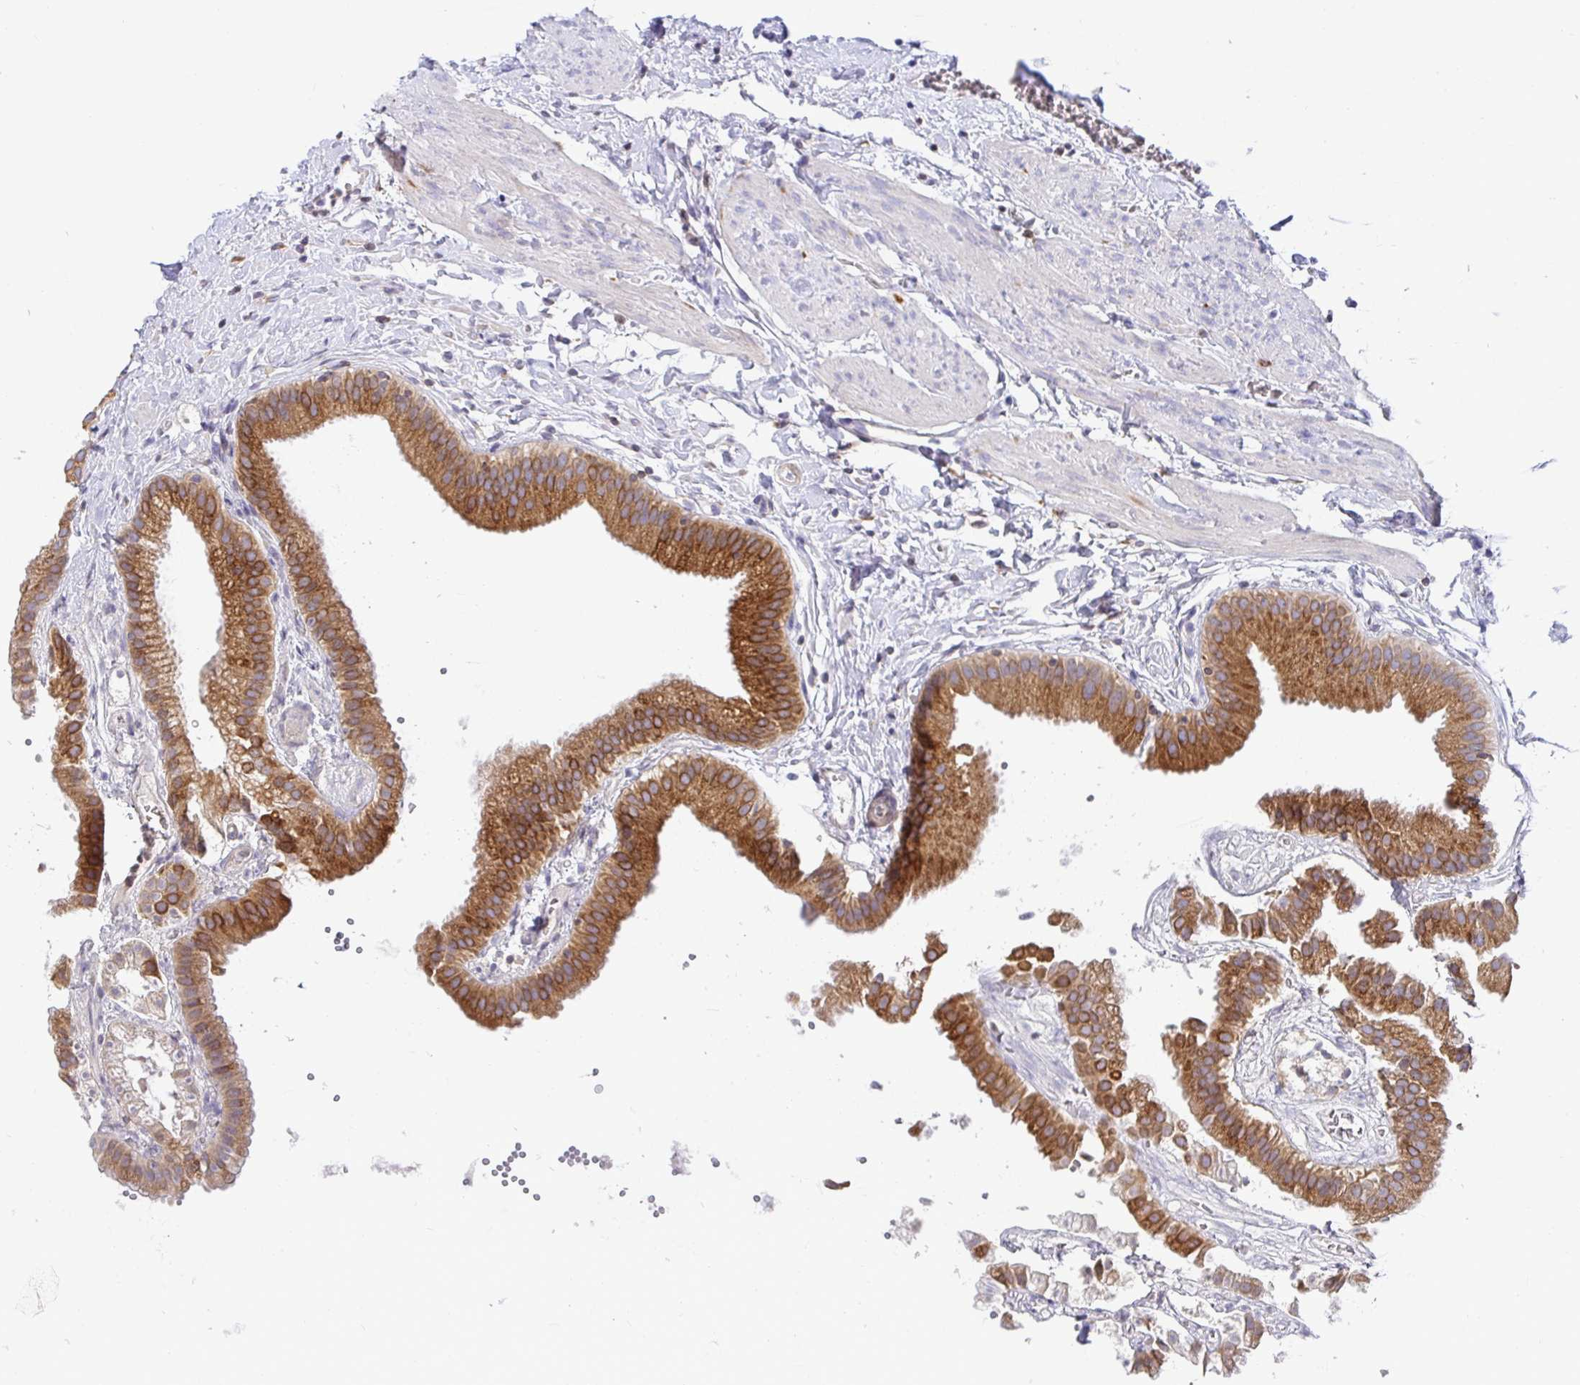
{"staining": {"intensity": "moderate", "quantity": ">75%", "location": "cytoplasmic/membranous"}, "tissue": "gallbladder", "cell_type": "Glandular cells", "image_type": "normal", "snomed": [{"axis": "morphology", "description": "Normal tissue, NOS"}, {"axis": "topography", "description": "Gallbladder"}], "caption": "This image demonstrates benign gallbladder stained with immunohistochemistry to label a protein in brown. The cytoplasmic/membranous of glandular cells show moderate positivity for the protein. Nuclei are counter-stained blue.", "gene": "TP53I11", "patient": {"sex": "female", "age": 63}}